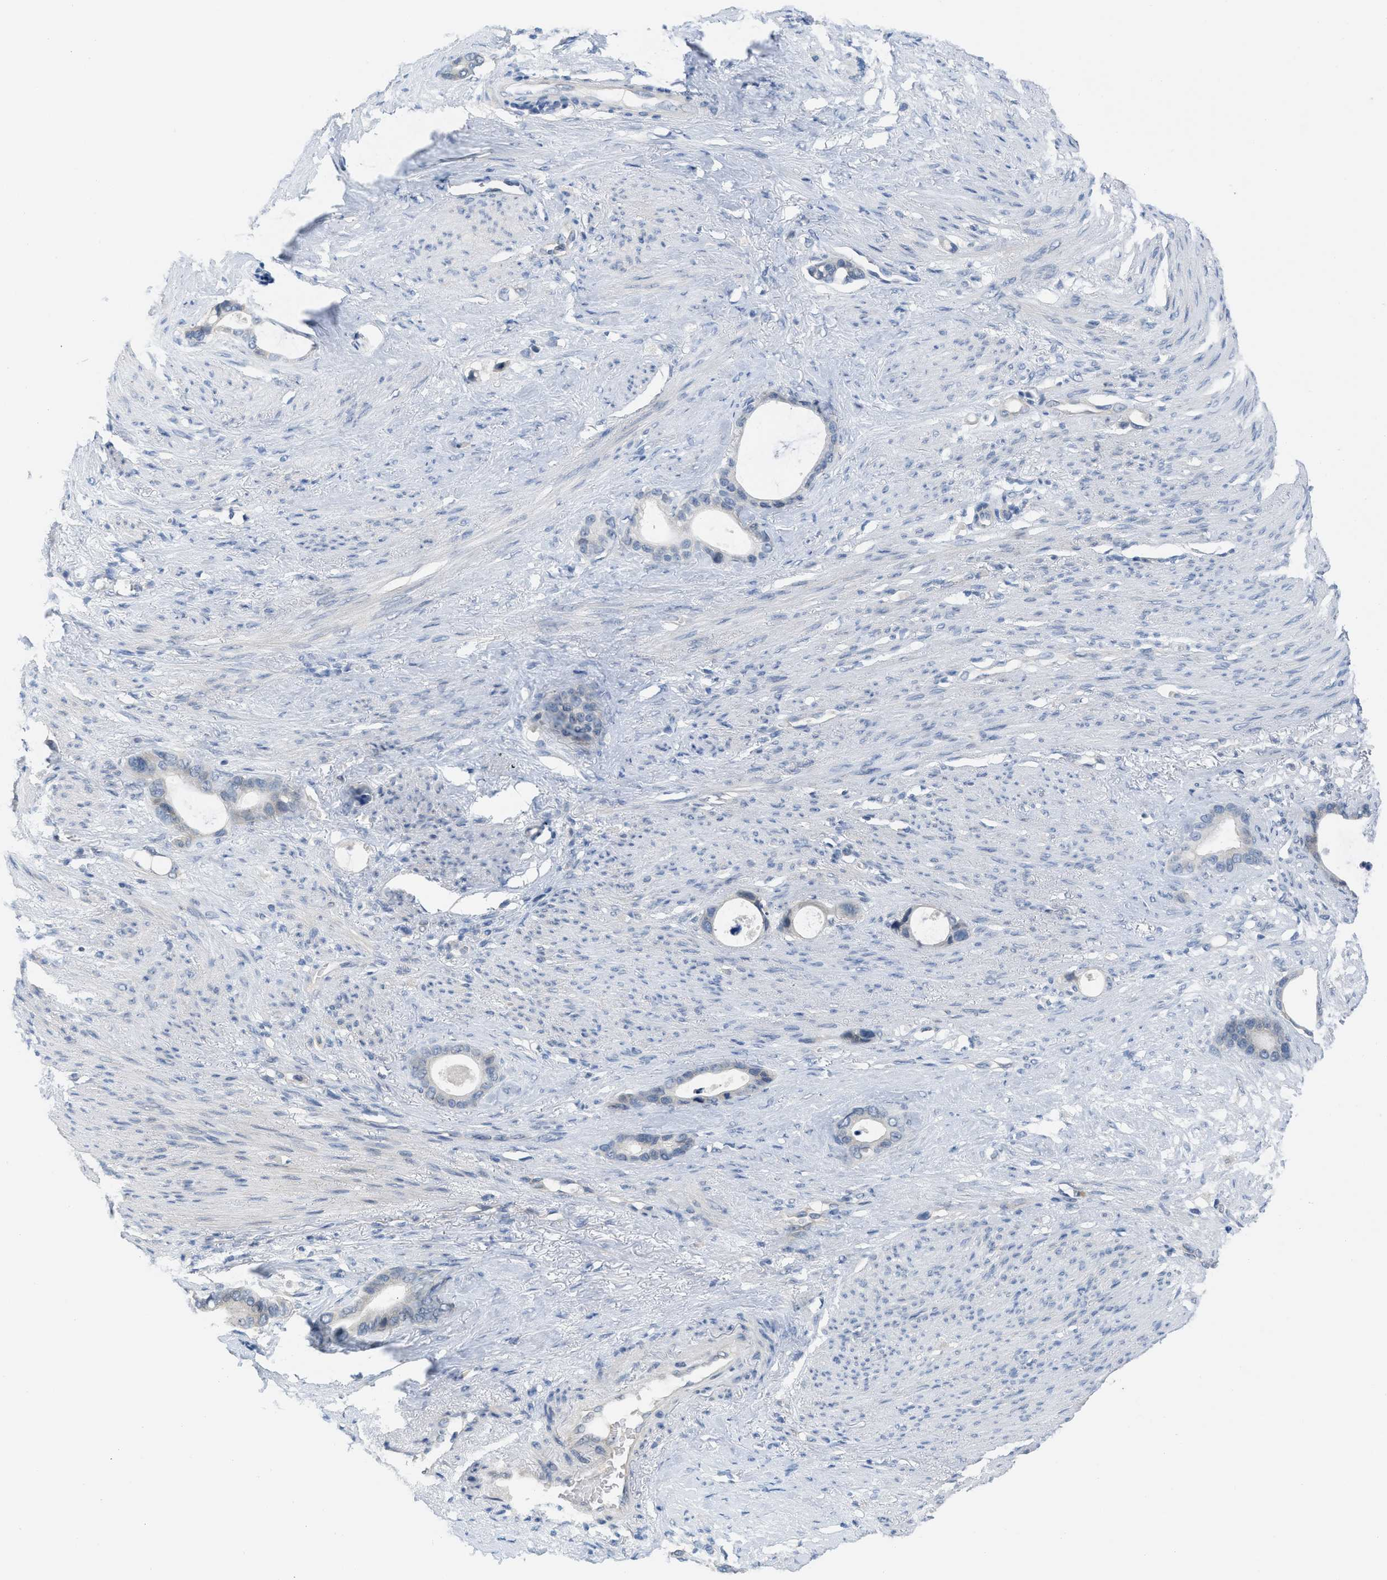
{"staining": {"intensity": "negative", "quantity": "none", "location": "none"}, "tissue": "stomach cancer", "cell_type": "Tumor cells", "image_type": "cancer", "snomed": [{"axis": "morphology", "description": "Adenocarcinoma, NOS"}, {"axis": "topography", "description": "Stomach"}], "caption": "IHC micrograph of adenocarcinoma (stomach) stained for a protein (brown), which demonstrates no staining in tumor cells.", "gene": "TNFAIP1", "patient": {"sex": "female", "age": 75}}